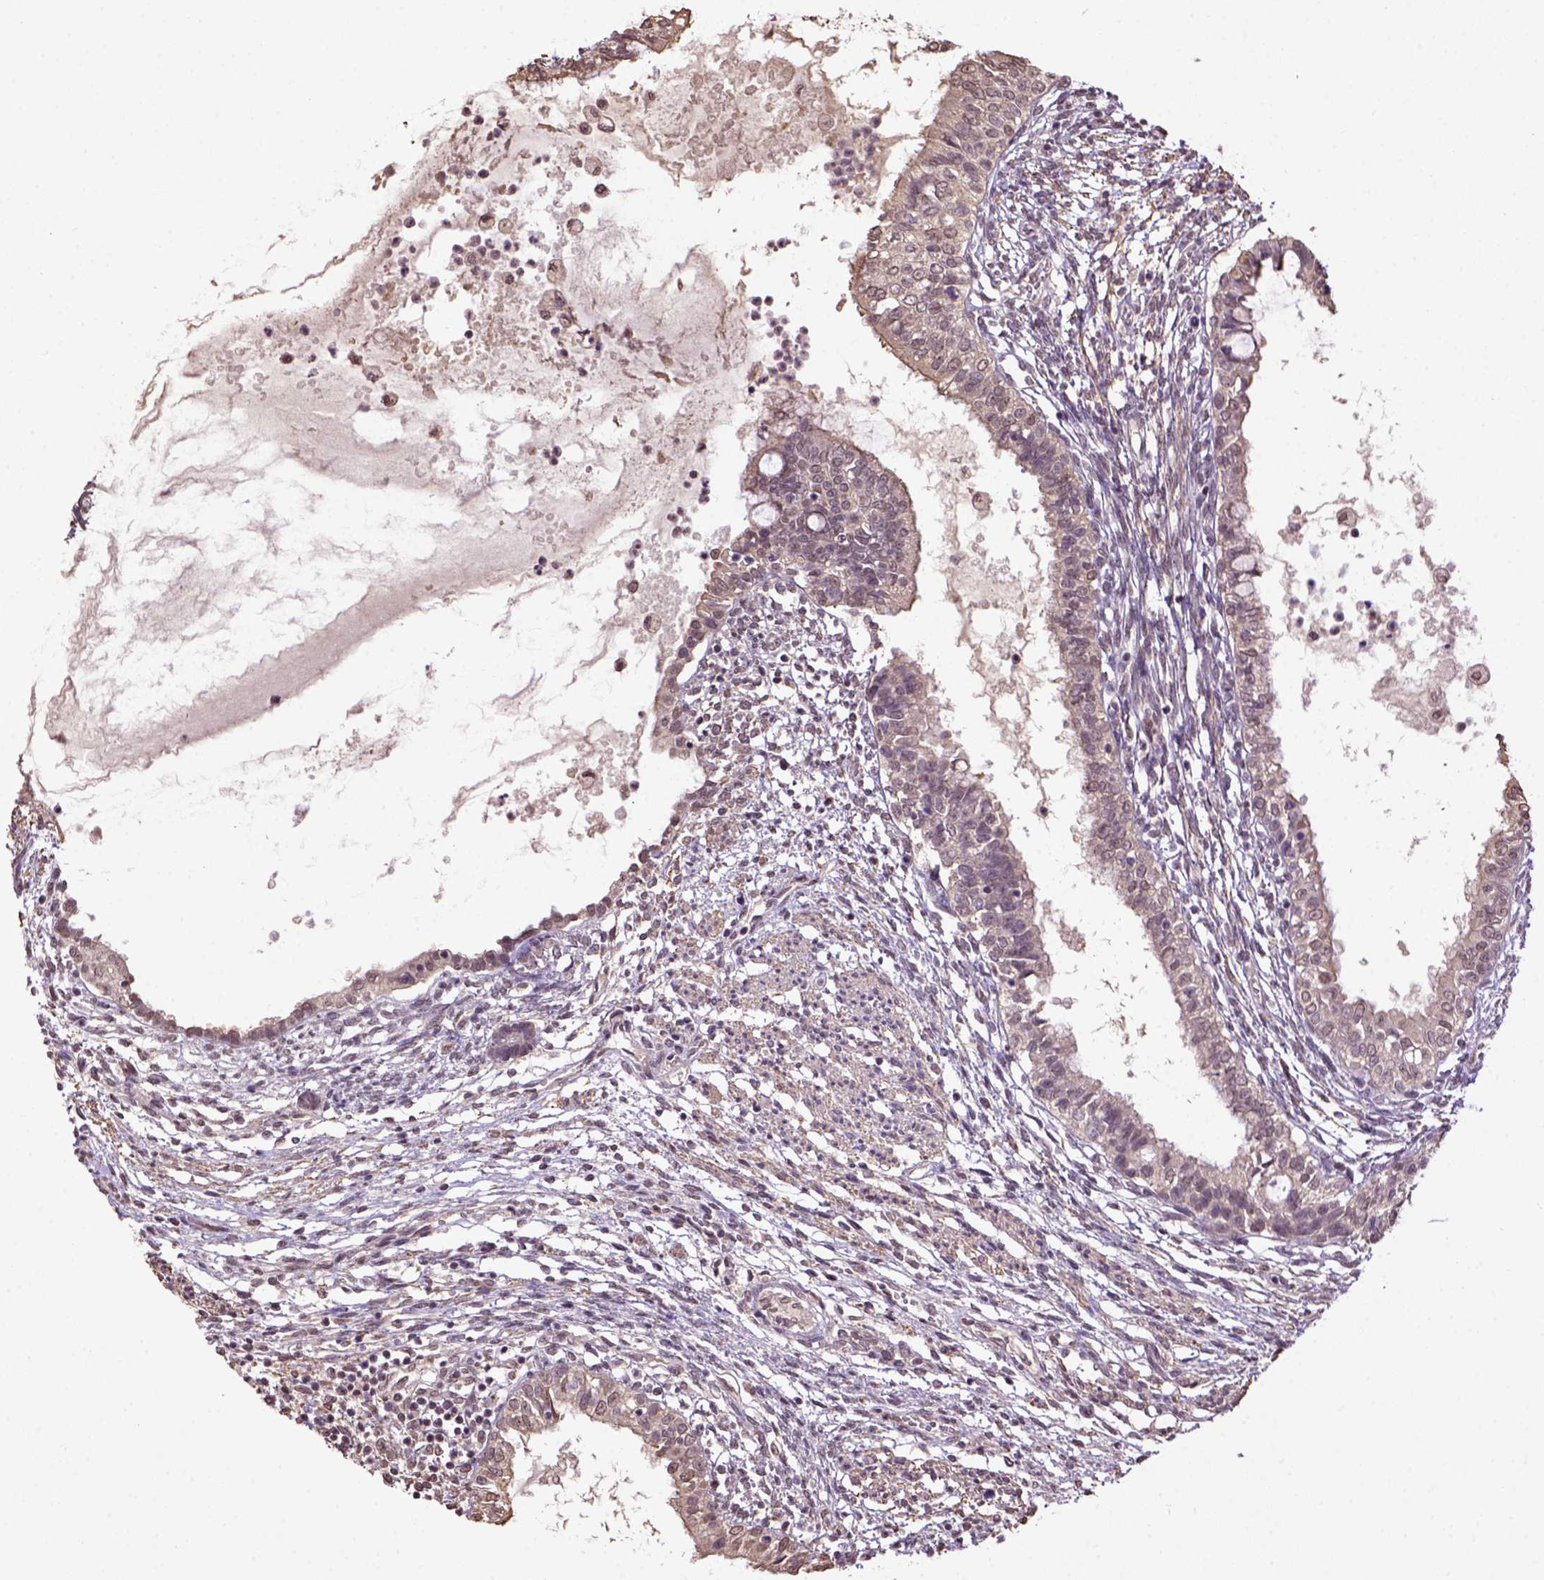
{"staining": {"intensity": "weak", "quantity": "25%-75%", "location": "cytoplasmic/membranous"}, "tissue": "testis cancer", "cell_type": "Tumor cells", "image_type": "cancer", "snomed": [{"axis": "morphology", "description": "Carcinoma, Embryonal, NOS"}, {"axis": "topography", "description": "Testis"}], "caption": "Protein staining by immunohistochemistry (IHC) exhibits weak cytoplasmic/membranous expression in about 25%-75% of tumor cells in testis cancer (embryonal carcinoma). Immunohistochemistry (ihc) stains the protein in brown and the nuclei are stained blue.", "gene": "WDR17", "patient": {"sex": "male", "age": 37}}